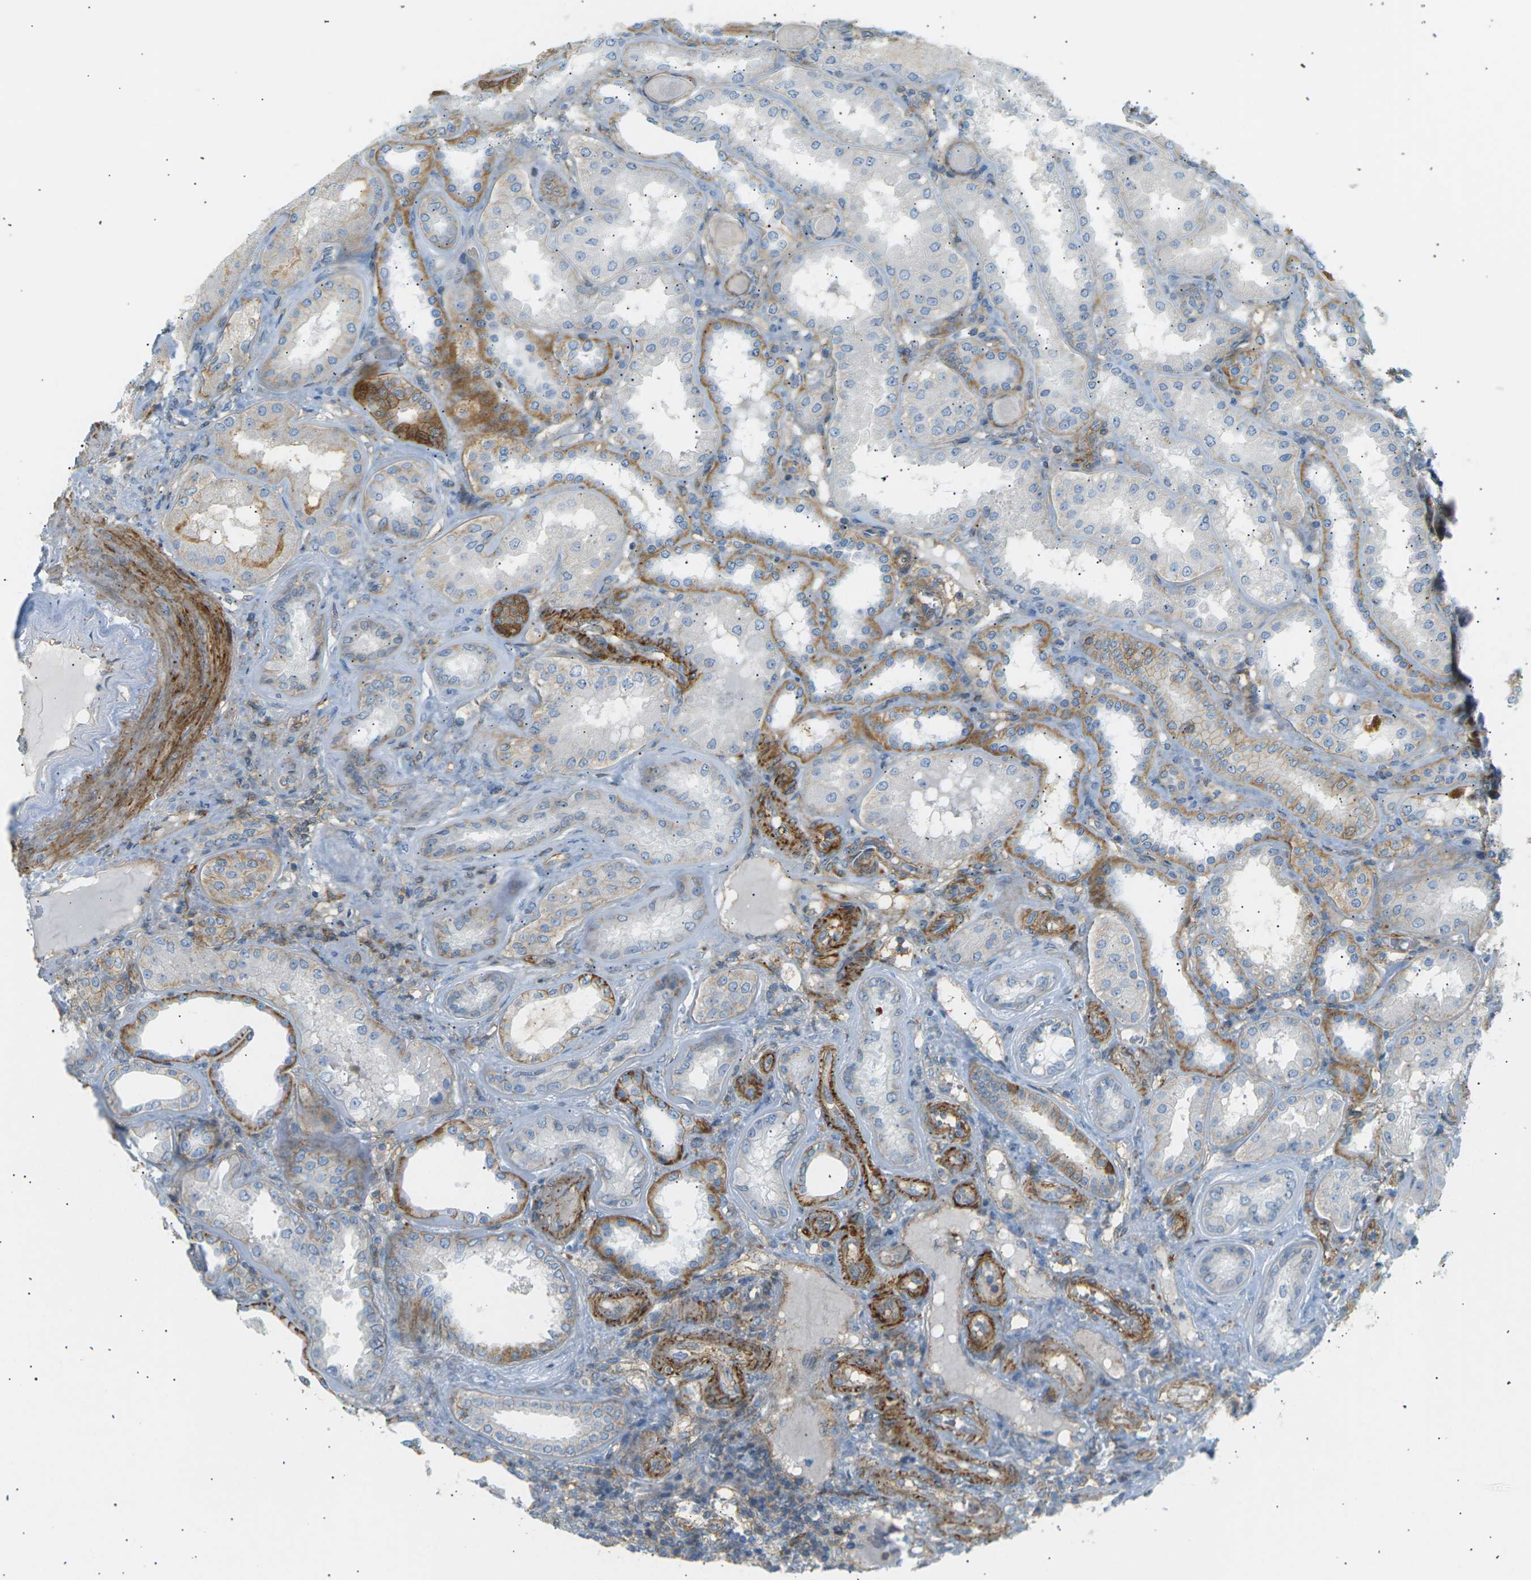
{"staining": {"intensity": "moderate", "quantity": ">75%", "location": "cytoplasmic/membranous"}, "tissue": "kidney", "cell_type": "Cells in glomeruli", "image_type": "normal", "snomed": [{"axis": "morphology", "description": "Normal tissue, NOS"}, {"axis": "topography", "description": "Kidney"}], "caption": "A high-resolution image shows immunohistochemistry (IHC) staining of normal kidney, which exhibits moderate cytoplasmic/membranous positivity in approximately >75% of cells in glomeruli.", "gene": "ATP2B4", "patient": {"sex": "female", "age": 56}}